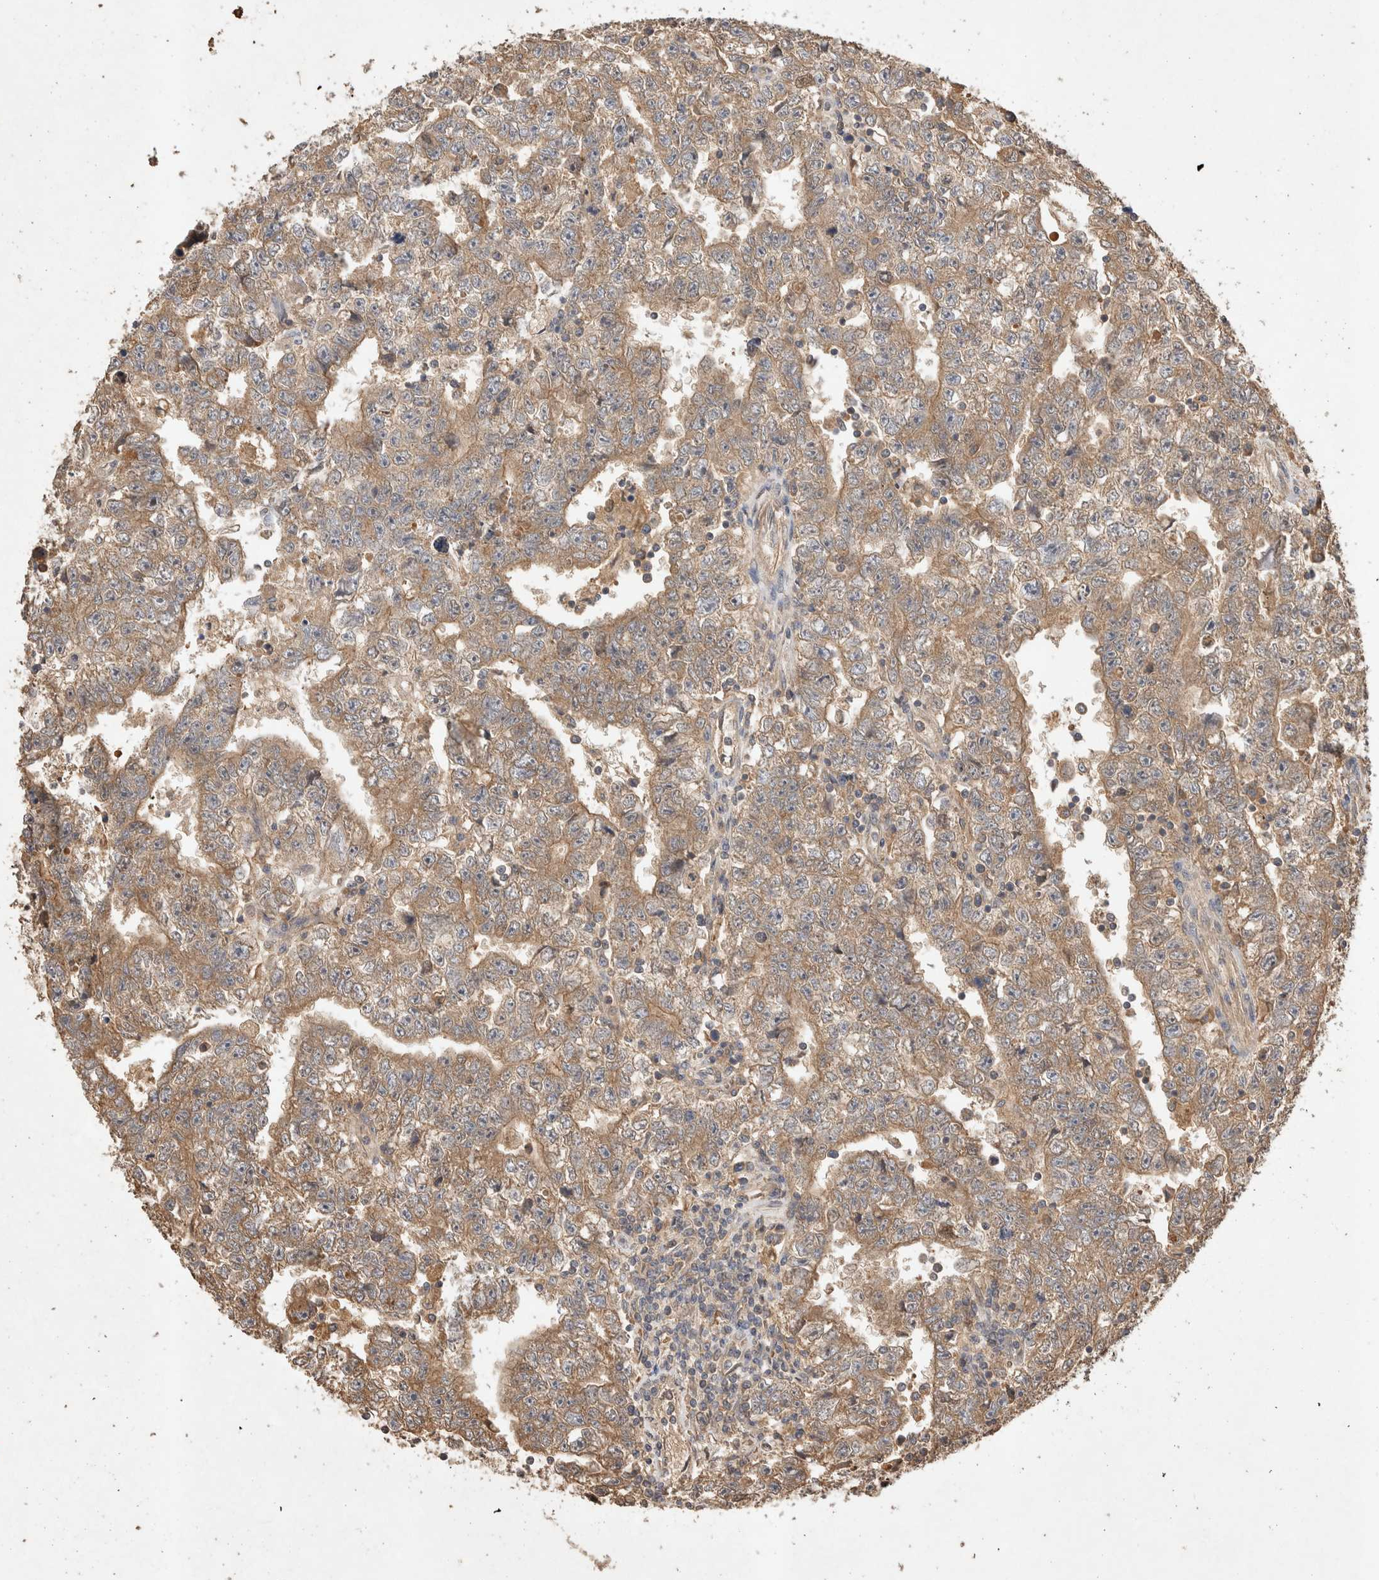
{"staining": {"intensity": "moderate", "quantity": ">75%", "location": "cytoplasmic/membranous"}, "tissue": "testis cancer", "cell_type": "Tumor cells", "image_type": "cancer", "snomed": [{"axis": "morphology", "description": "Carcinoma, Embryonal, NOS"}, {"axis": "topography", "description": "Testis"}], "caption": "An immunohistochemistry (IHC) photomicrograph of neoplastic tissue is shown. Protein staining in brown labels moderate cytoplasmic/membranous positivity in testis cancer (embryonal carcinoma) within tumor cells.", "gene": "NSMAF", "patient": {"sex": "male", "age": 25}}